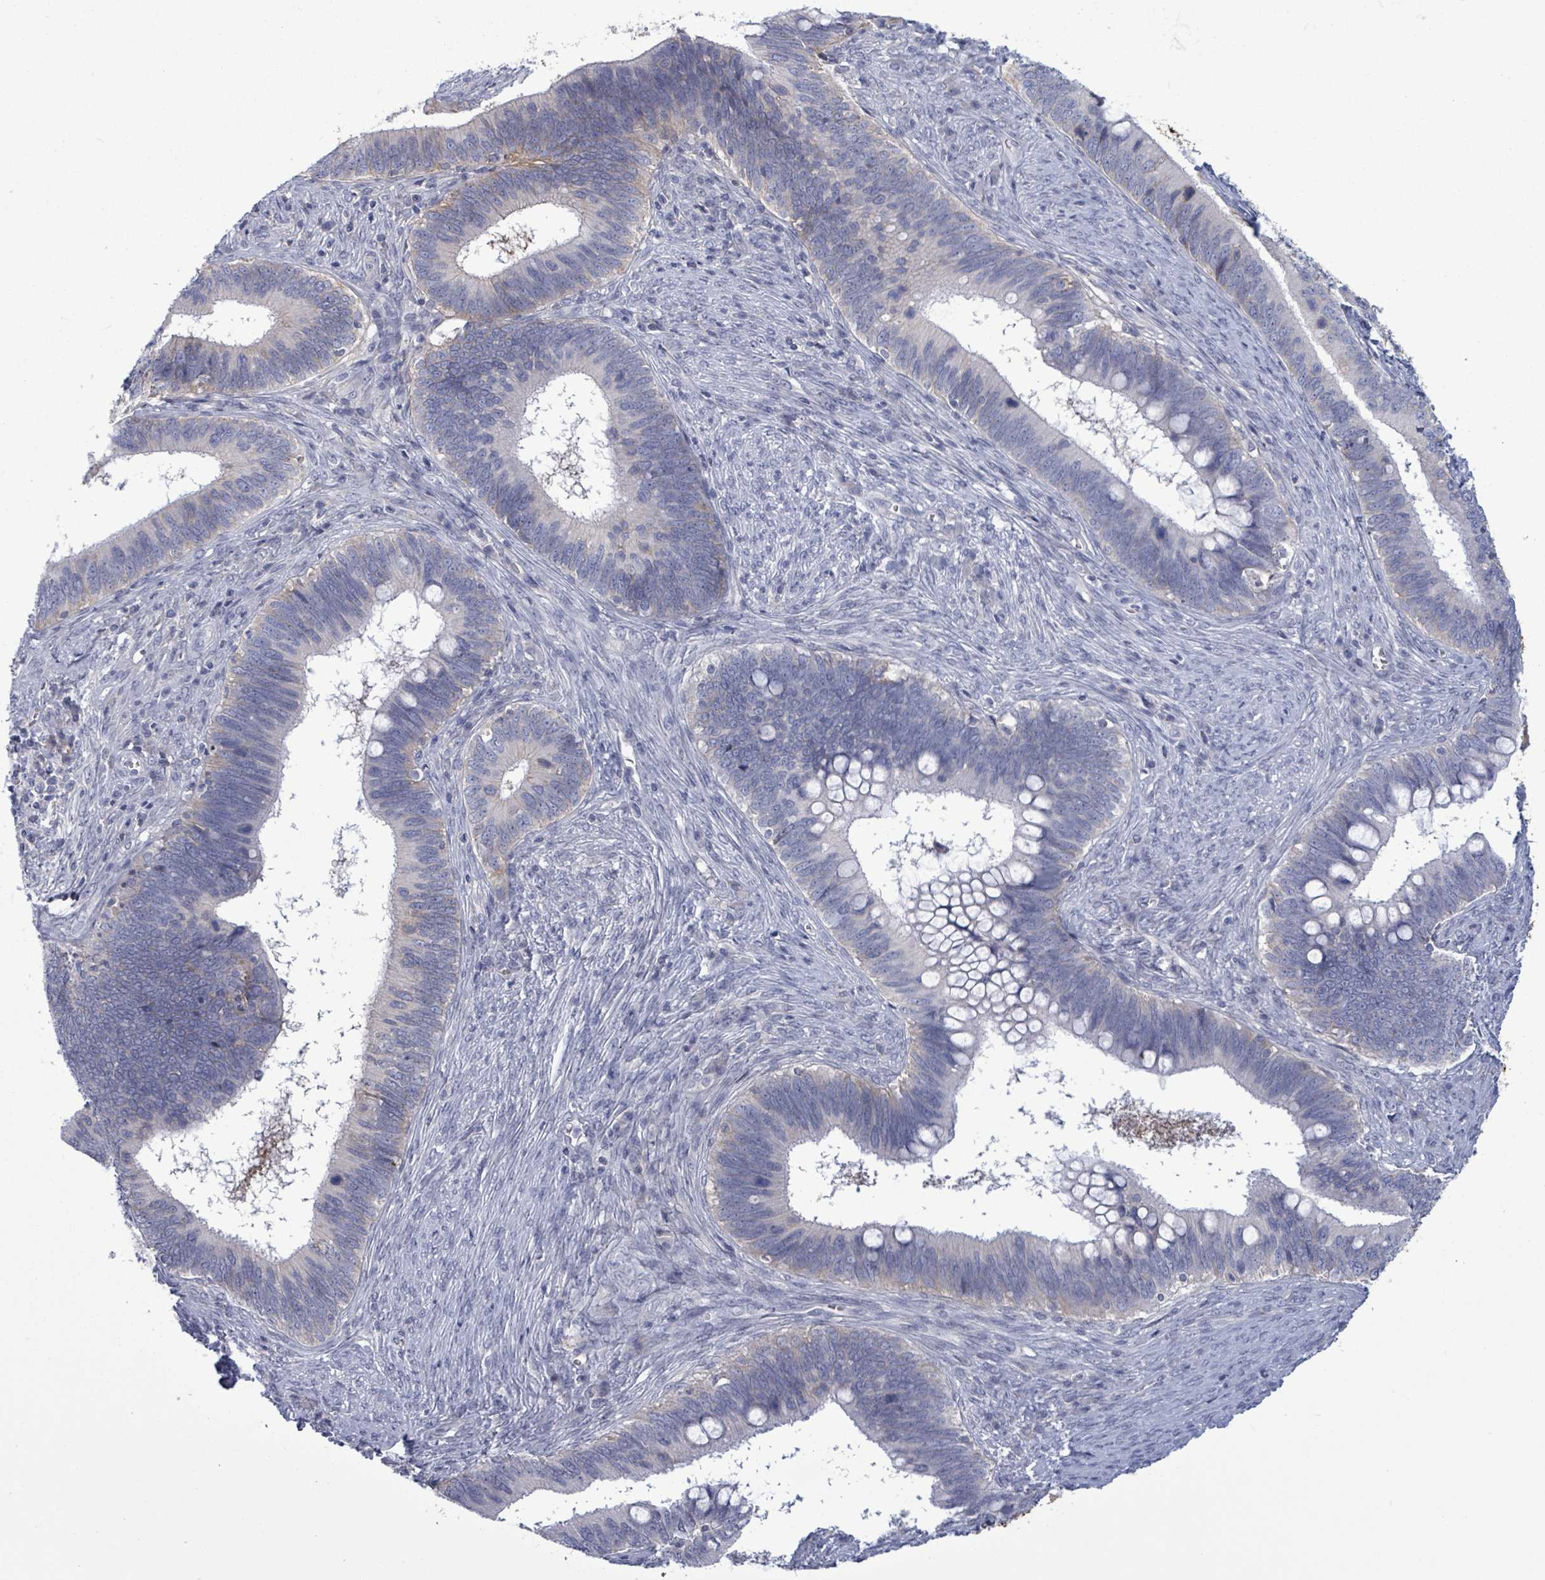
{"staining": {"intensity": "negative", "quantity": "none", "location": "none"}, "tissue": "cervical cancer", "cell_type": "Tumor cells", "image_type": "cancer", "snomed": [{"axis": "morphology", "description": "Adenocarcinoma, NOS"}, {"axis": "topography", "description": "Cervix"}], "caption": "Tumor cells show no significant staining in cervical cancer (adenocarcinoma).", "gene": "BSG", "patient": {"sex": "female", "age": 42}}